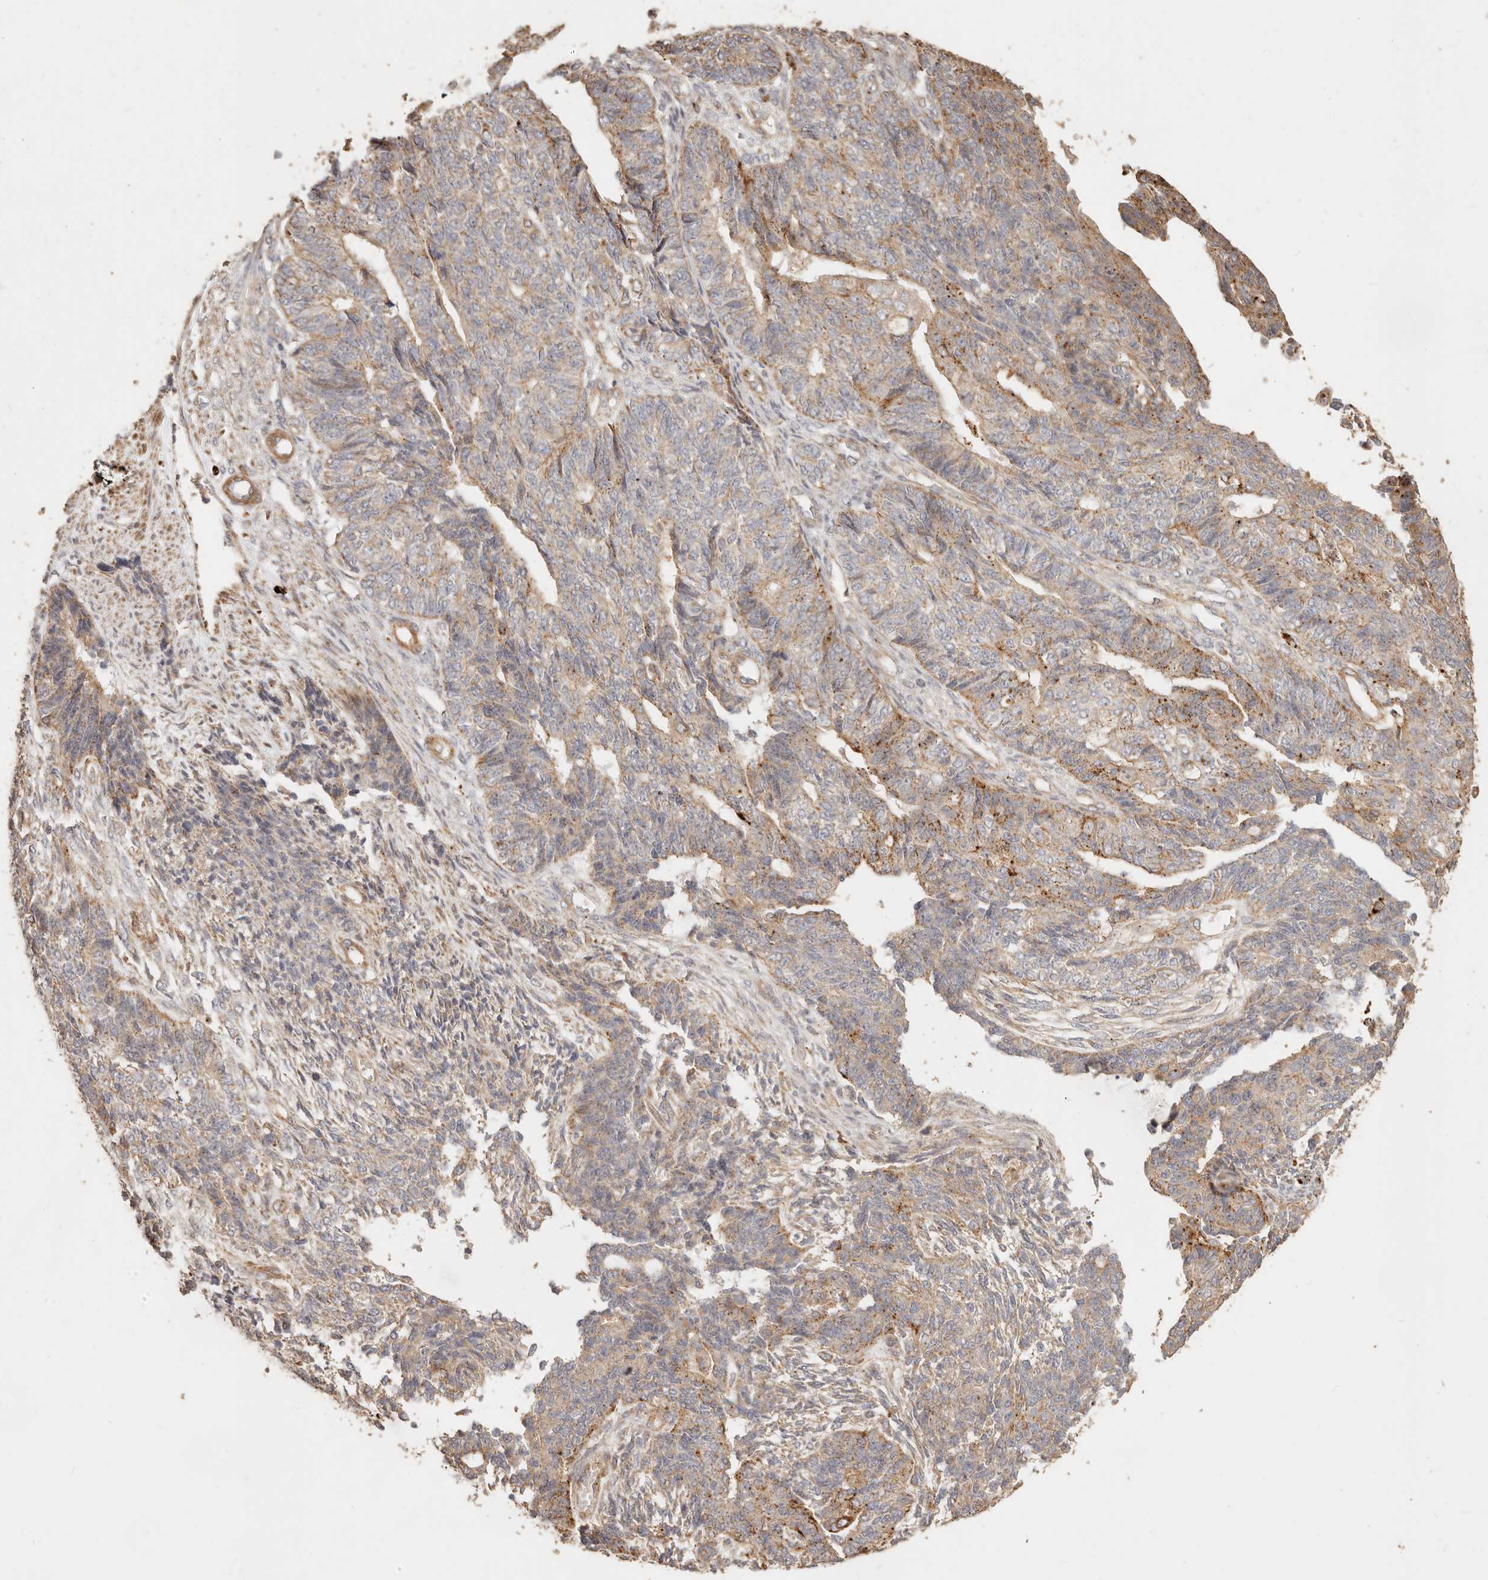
{"staining": {"intensity": "moderate", "quantity": "25%-75%", "location": "cytoplasmic/membranous"}, "tissue": "endometrial cancer", "cell_type": "Tumor cells", "image_type": "cancer", "snomed": [{"axis": "morphology", "description": "Adenocarcinoma, NOS"}, {"axis": "topography", "description": "Endometrium"}], "caption": "A high-resolution image shows immunohistochemistry (IHC) staining of endometrial cancer (adenocarcinoma), which shows moderate cytoplasmic/membranous expression in about 25%-75% of tumor cells.", "gene": "PTPN22", "patient": {"sex": "female", "age": 32}}